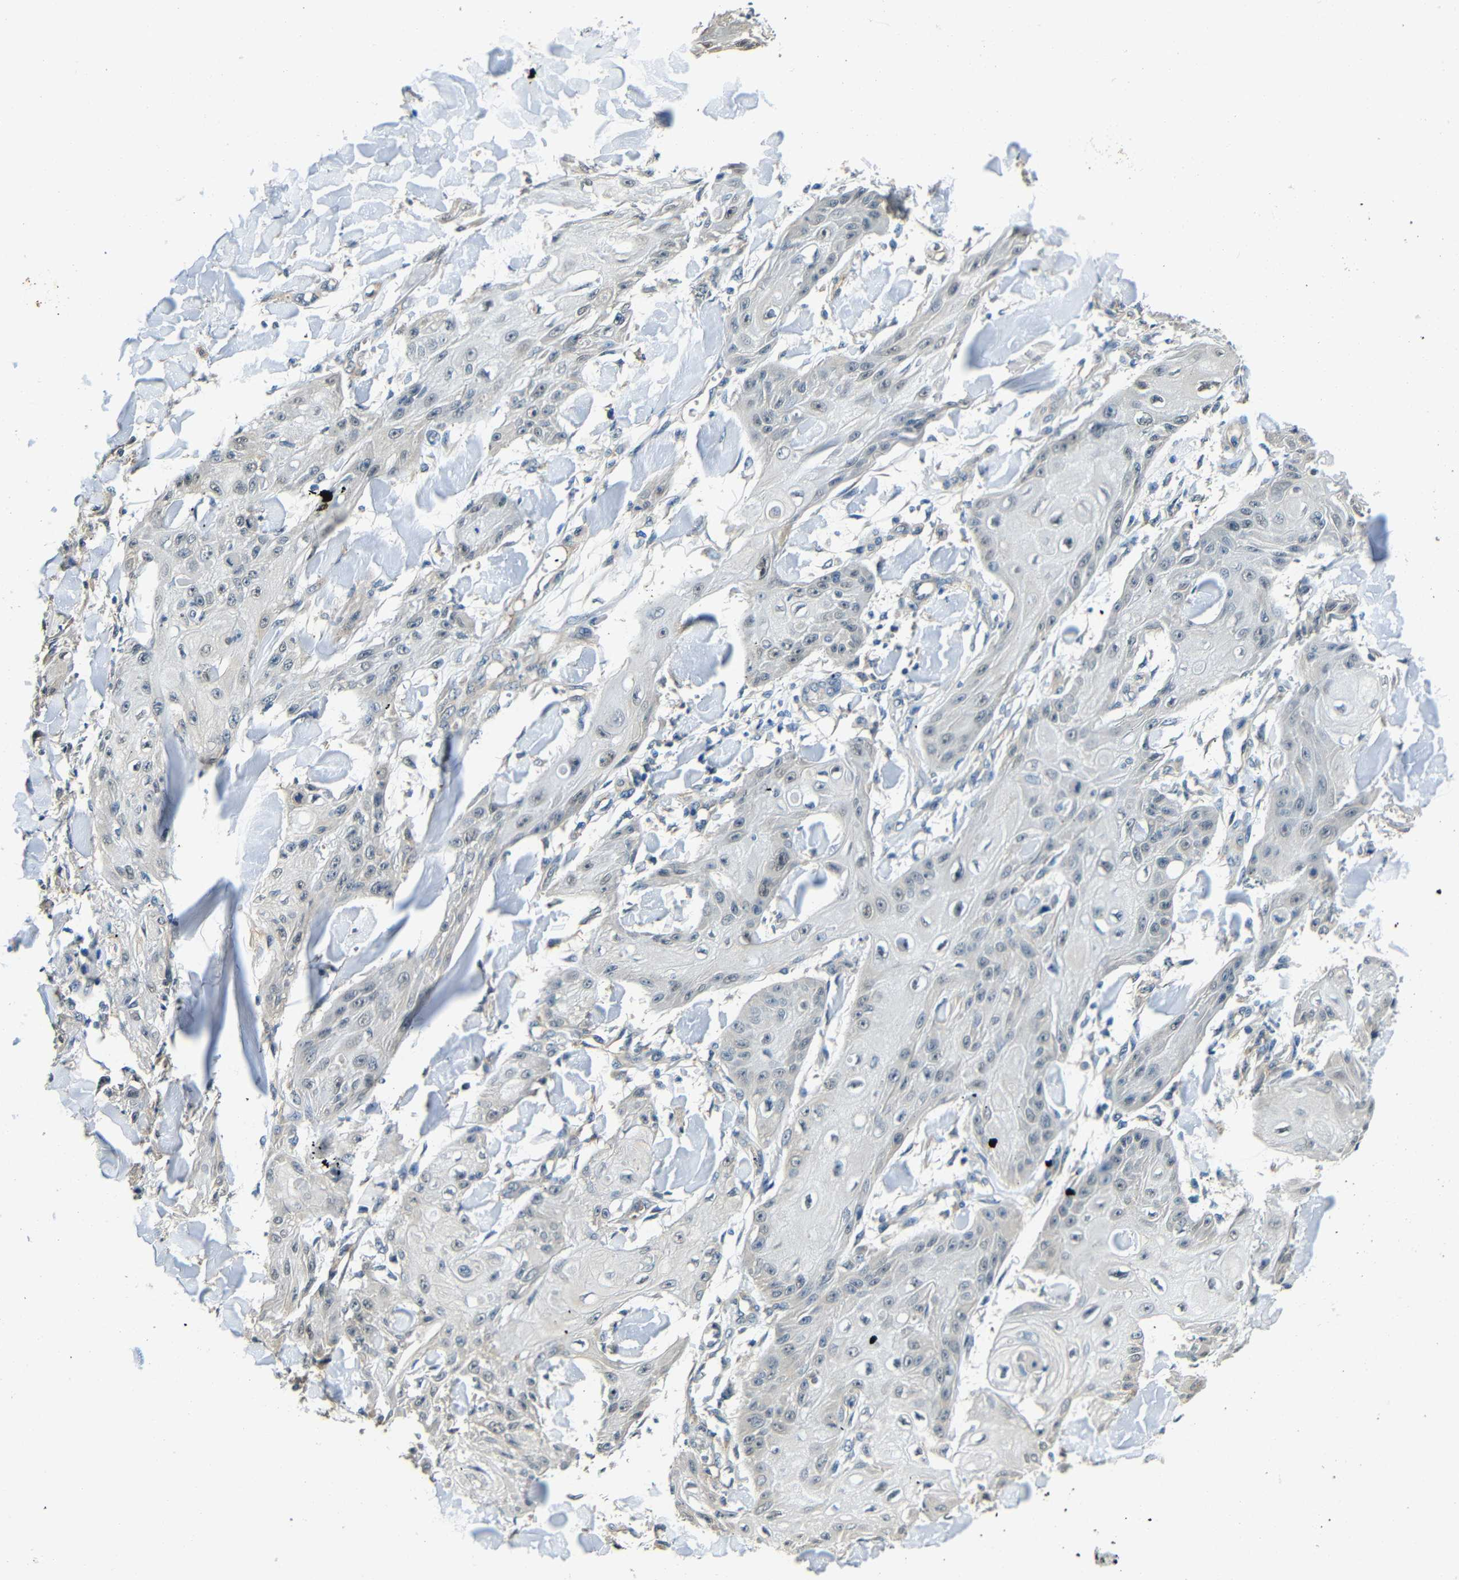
{"staining": {"intensity": "weak", "quantity": "<25%", "location": "cytoplasmic/membranous"}, "tissue": "skin cancer", "cell_type": "Tumor cells", "image_type": "cancer", "snomed": [{"axis": "morphology", "description": "Squamous cell carcinoma, NOS"}, {"axis": "topography", "description": "Skin"}], "caption": "This is a micrograph of immunohistochemistry staining of skin cancer (squamous cell carcinoma), which shows no staining in tumor cells.", "gene": "ADAP1", "patient": {"sex": "male", "age": 74}}